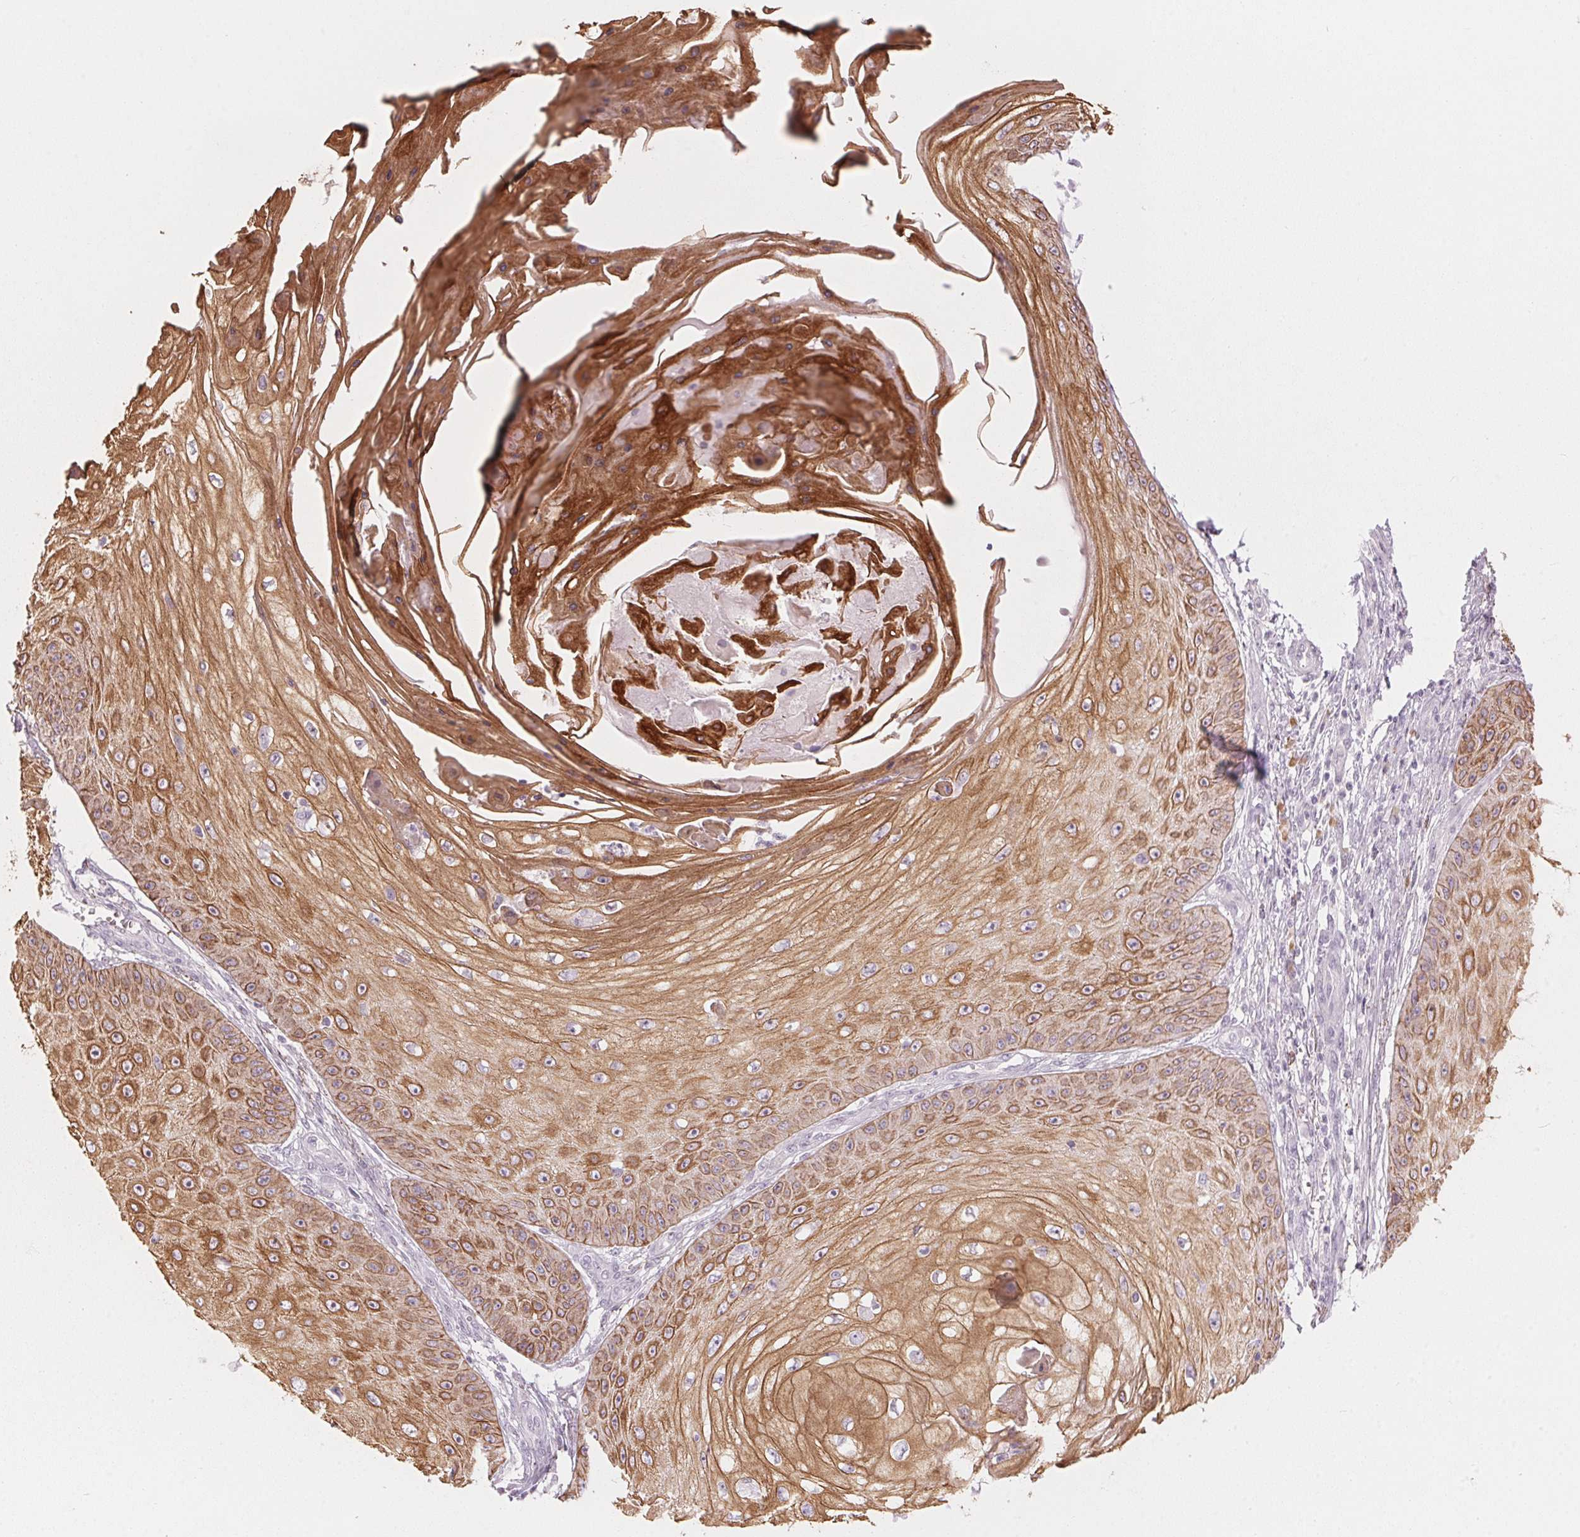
{"staining": {"intensity": "moderate", "quantity": ">75%", "location": "cytoplasmic/membranous"}, "tissue": "skin cancer", "cell_type": "Tumor cells", "image_type": "cancer", "snomed": [{"axis": "morphology", "description": "Squamous cell carcinoma, NOS"}, {"axis": "topography", "description": "Skin"}], "caption": "DAB (3,3'-diaminobenzidine) immunohistochemical staining of squamous cell carcinoma (skin) displays moderate cytoplasmic/membranous protein staining in about >75% of tumor cells. (DAB IHC with brightfield microscopy, high magnification).", "gene": "SCTR", "patient": {"sex": "male", "age": 70}}